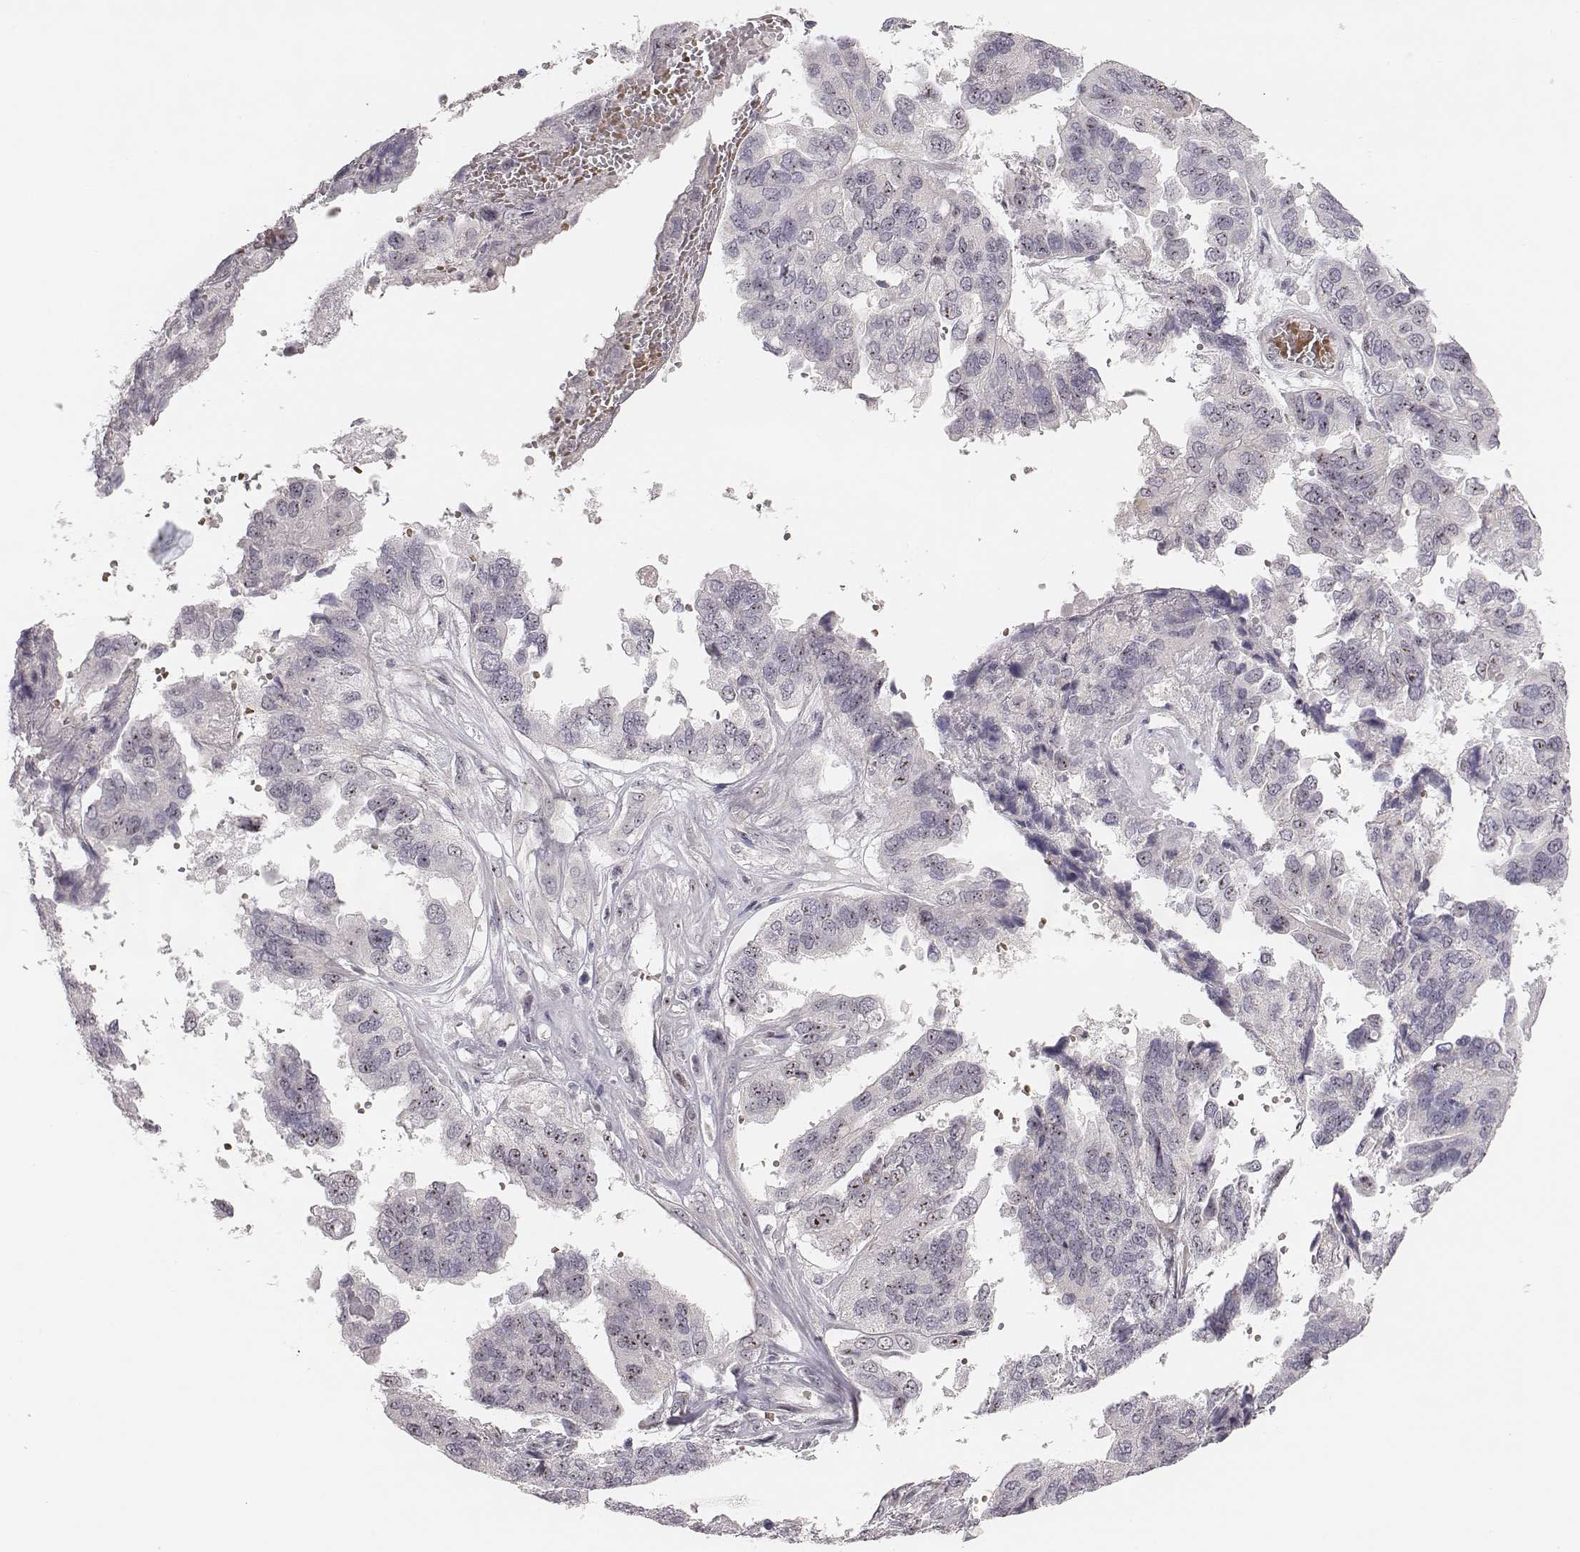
{"staining": {"intensity": "moderate", "quantity": "25%-75%", "location": "nuclear"}, "tissue": "ovarian cancer", "cell_type": "Tumor cells", "image_type": "cancer", "snomed": [{"axis": "morphology", "description": "Cystadenocarcinoma, serous, NOS"}, {"axis": "topography", "description": "Ovary"}], "caption": "This photomicrograph reveals immunohistochemistry staining of ovarian cancer, with medium moderate nuclear positivity in about 25%-75% of tumor cells.", "gene": "NIFK", "patient": {"sex": "female", "age": 79}}